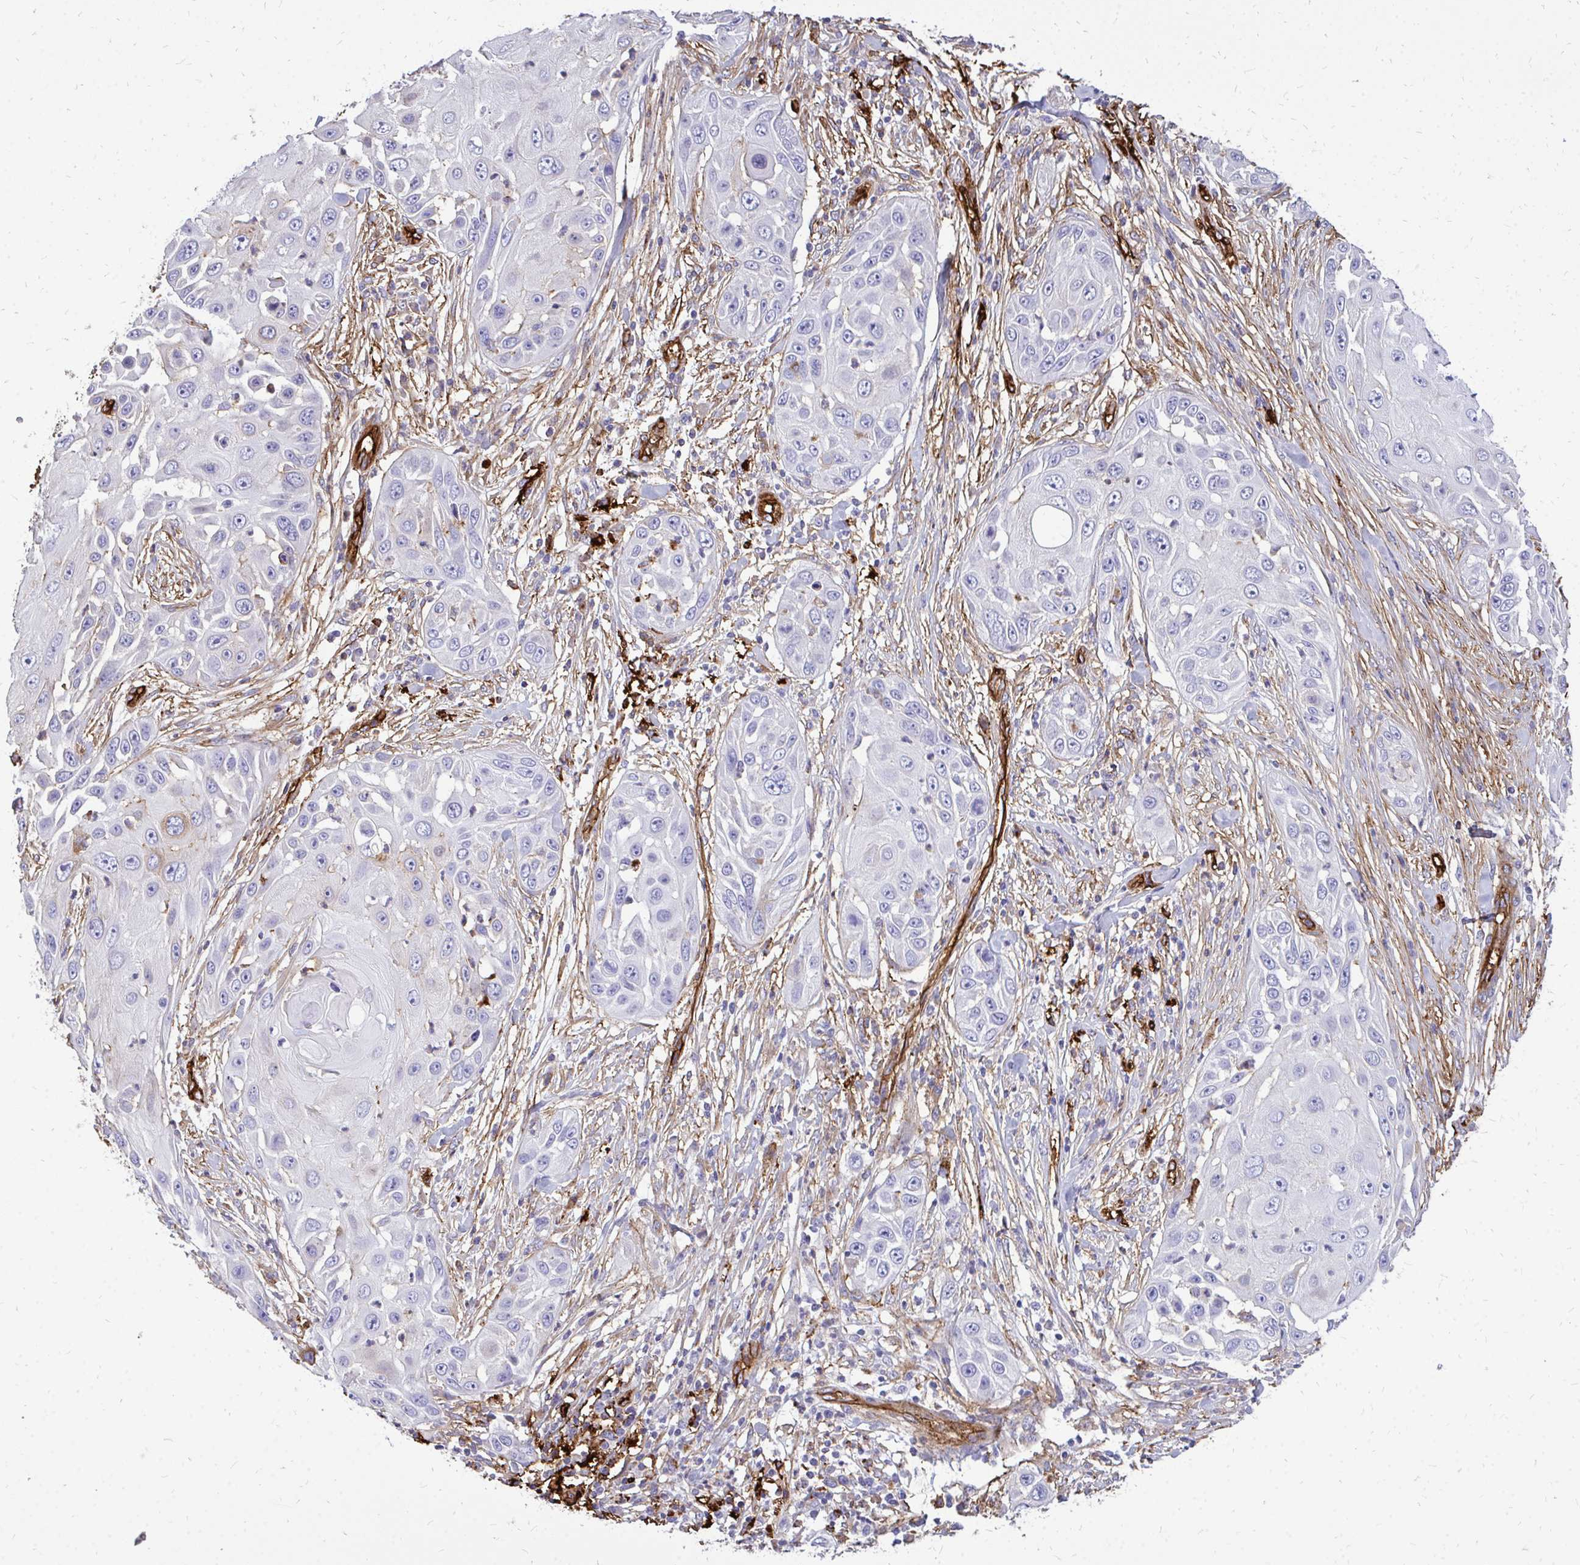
{"staining": {"intensity": "negative", "quantity": "none", "location": "none"}, "tissue": "skin cancer", "cell_type": "Tumor cells", "image_type": "cancer", "snomed": [{"axis": "morphology", "description": "Squamous cell carcinoma, NOS"}, {"axis": "topography", "description": "Skin"}], "caption": "Immunohistochemistry micrograph of skin squamous cell carcinoma stained for a protein (brown), which shows no staining in tumor cells.", "gene": "MARCKSL1", "patient": {"sex": "female", "age": 44}}